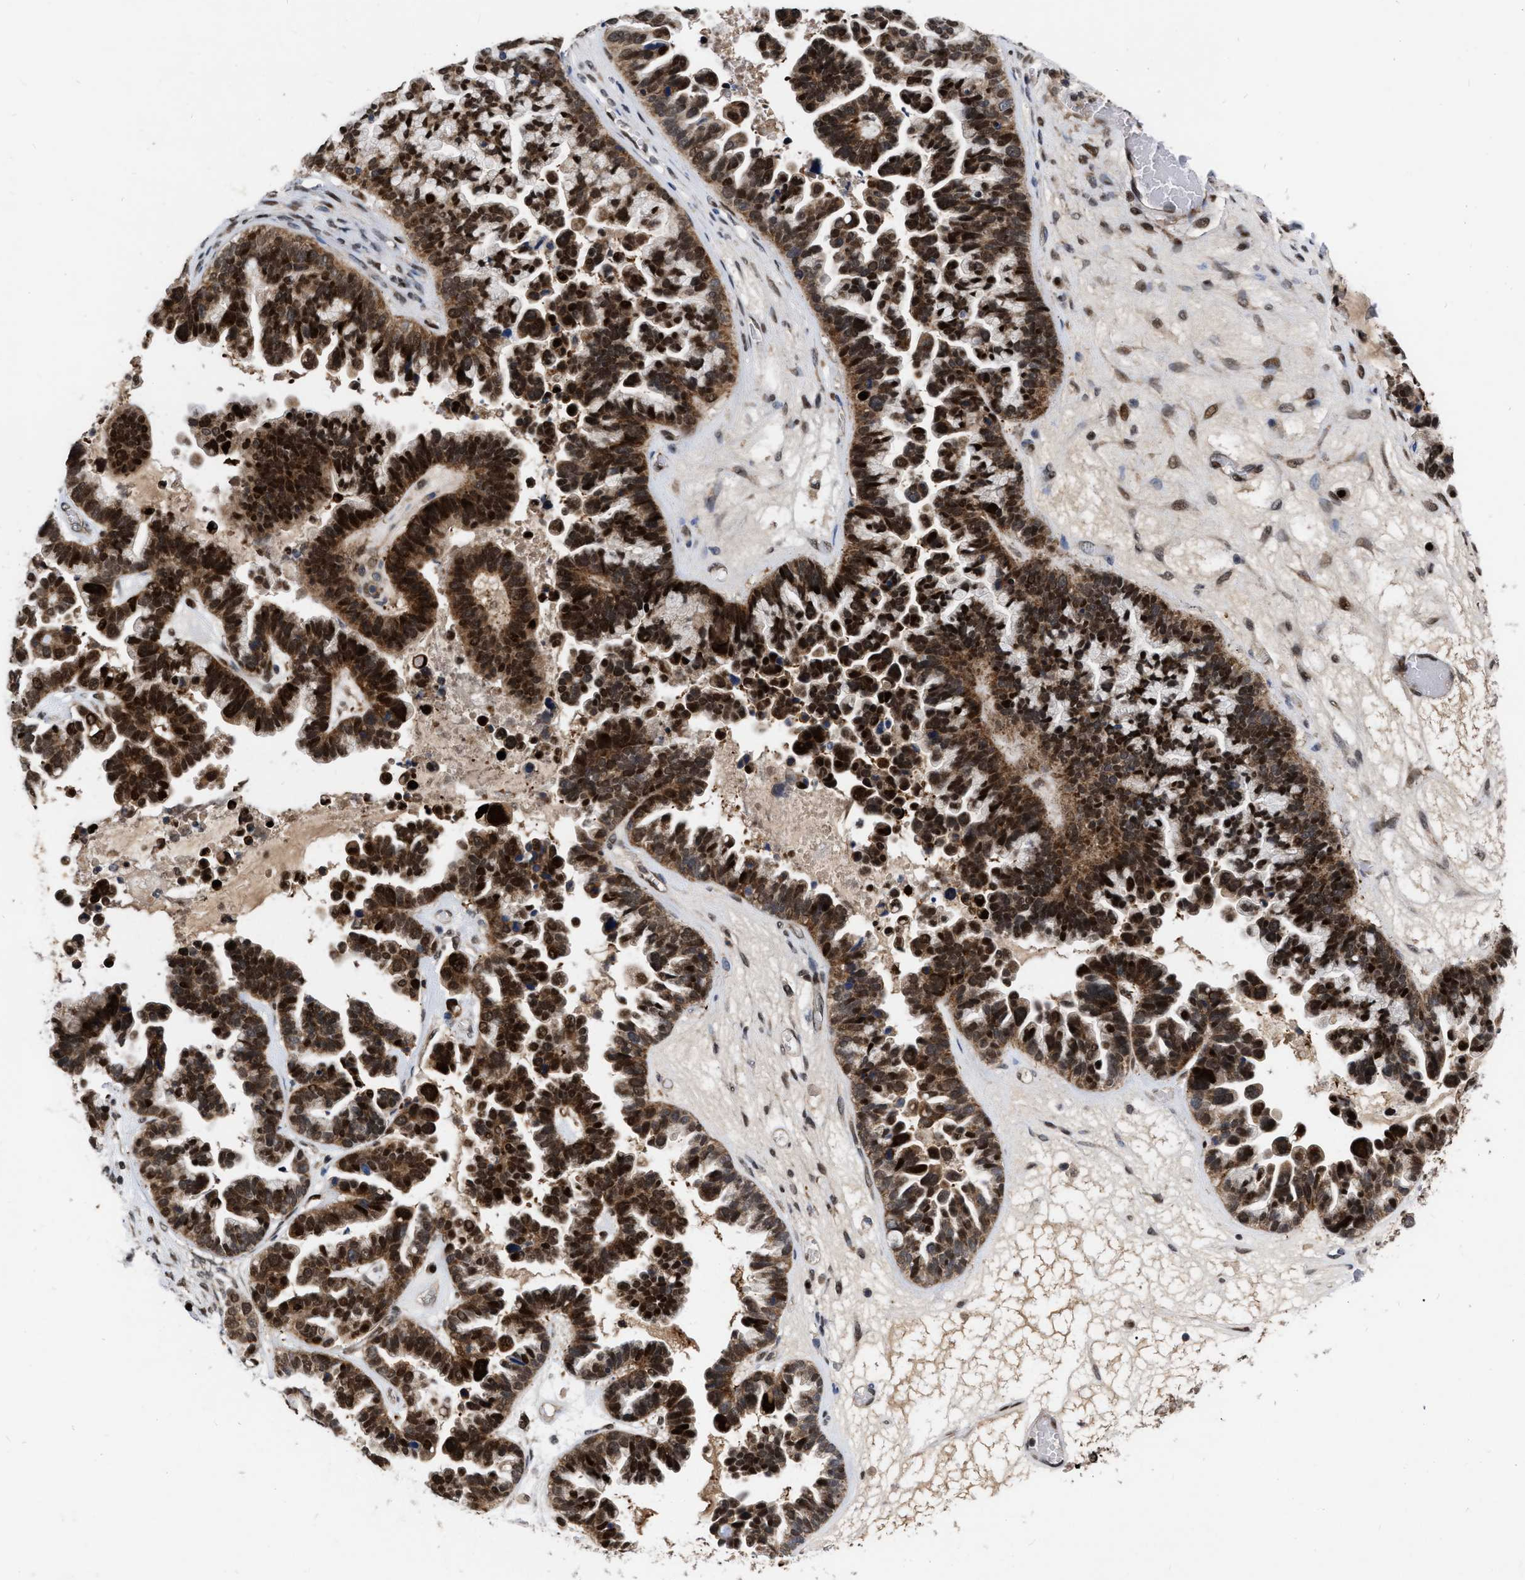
{"staining": {"intensity": "strong", "quantity": ">75%", "location": "cytoplasmic/membranous,nuclear"}, "tissue": "ovarian cancer", "cell_type": "Tumor cells", "image_type": "cancer", "snomed": [{"axis": "morphology", "description": "Cystadenocarcinoma, serous, NOS"}, {"axis": "topography", "description": "Ovary"}], "caption": "Immunohistochemical staining of human ovarian cancer exhibits strong cytoplasmic/membranous and nuclear protein expression in approximately >75% of tumor cells.", "gene": "MDM4", "patient": {"sex": "female", "age": 56}}